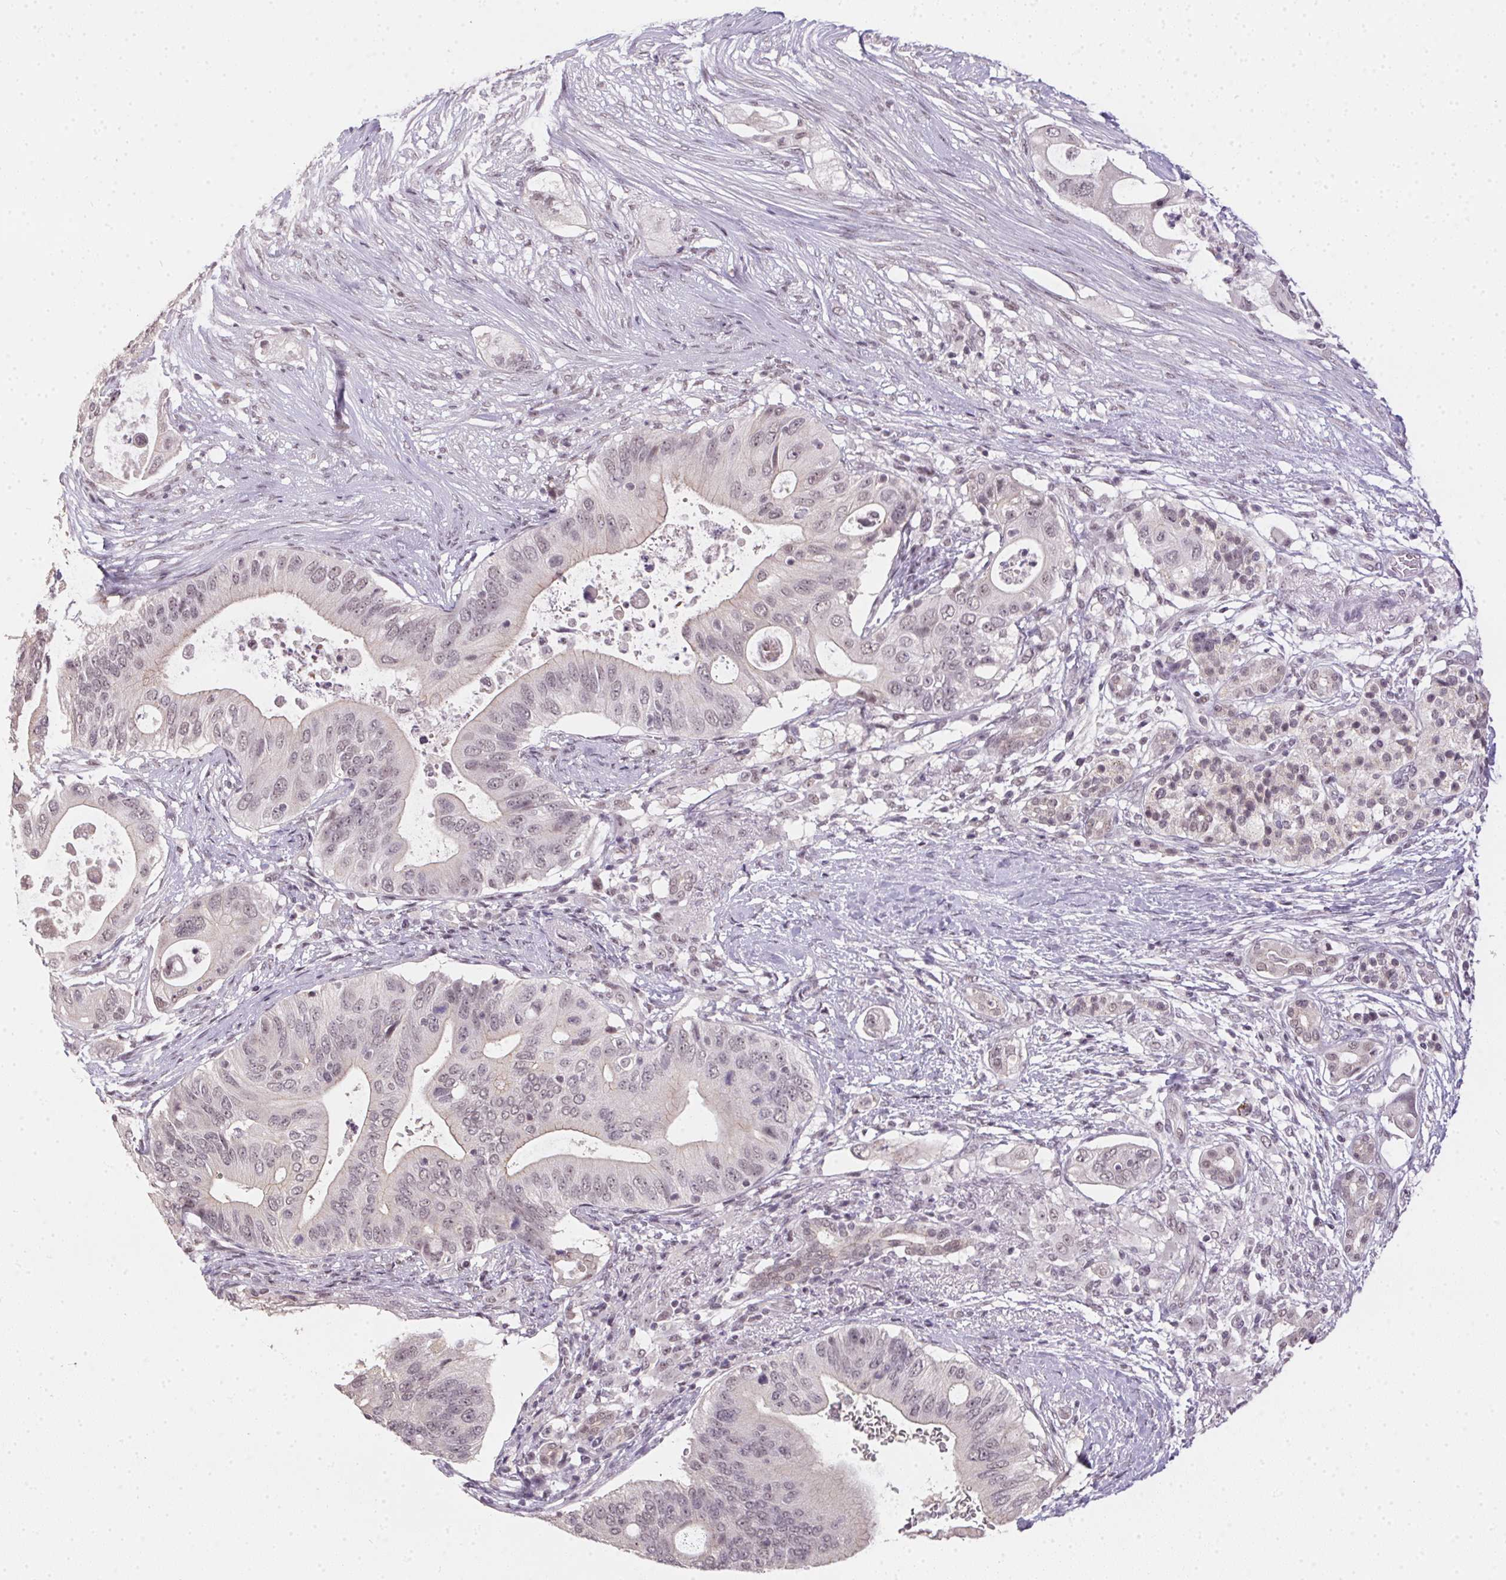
{"staining": {"intensity": "negative", "quantity": "none", "location": "none"}, "tissue": "pancreatic cancer", "cell_type": "Tumor cells", "image_type": "cancer", "snomed": [{"axis": "morphology", "description": "Adenocarcinoma, NOS"}, {"axis": "topography", "description": "Pancreas"}], "caption": "Tumor cells show no significant staining in adenocarcinoma (pancreatic).", "gene": "KDM4D", "patient": {"sex": "female", "age": 72}}